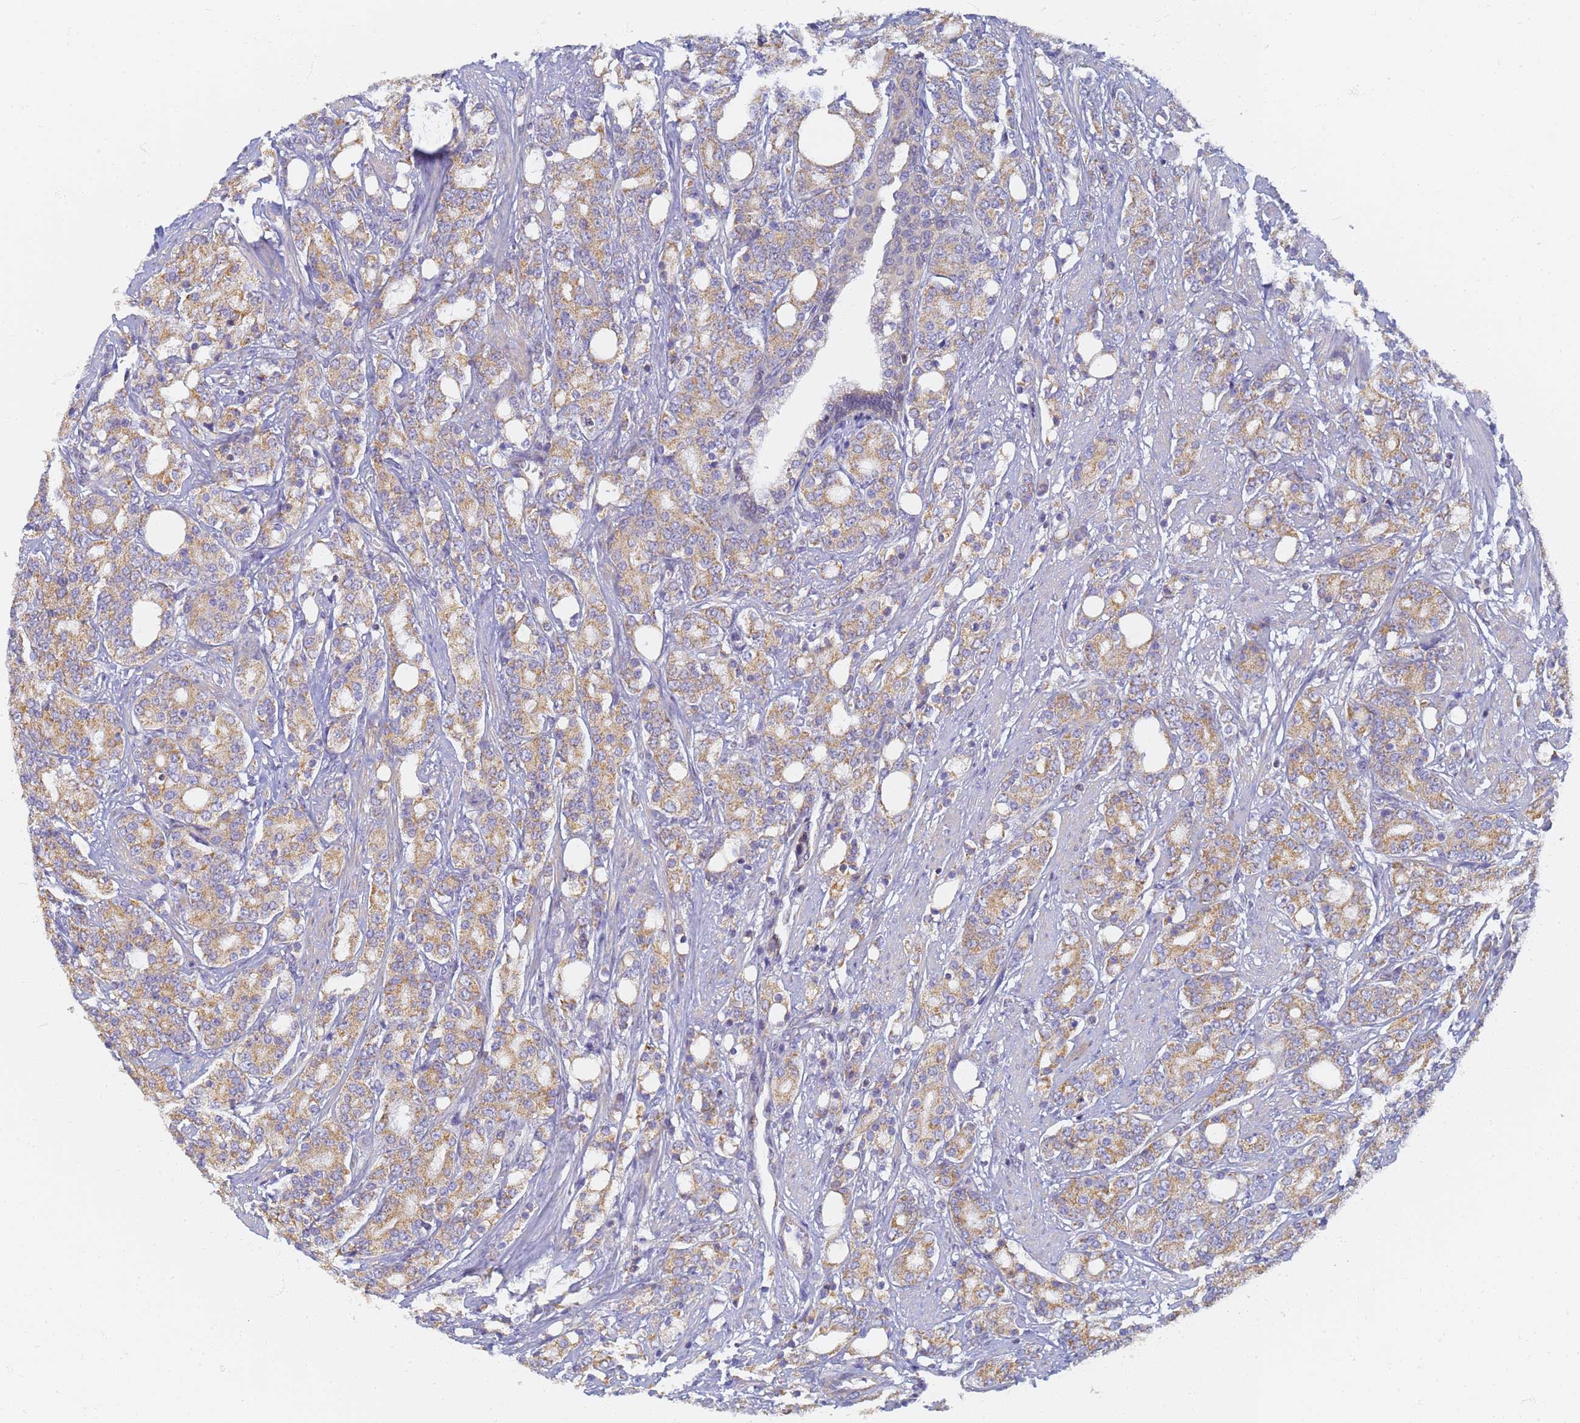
{"staining": {"intensity": "moderate", "quantity": ">75%", "location": "cytoplasmic/membranous"}, "tissue": "prostate cancer", "cell_type": "Tumor cells", "image_type": "cancer", "snomed": [{"axis": "morphology", "description": "Adenocarcinoma, High grade"}, {"axis": "topography", "description": "Prostate"}], "caption": "Immunohistochemistry (IHC) (DAB) staining of high-grade adenocarcinoma (prostate) displays moderate cytoplasmic/membranous protein positivity in approximately >75% of tumor cells.", "gene": "UTP23", "patient": {"sex": "male", "age": 62}}